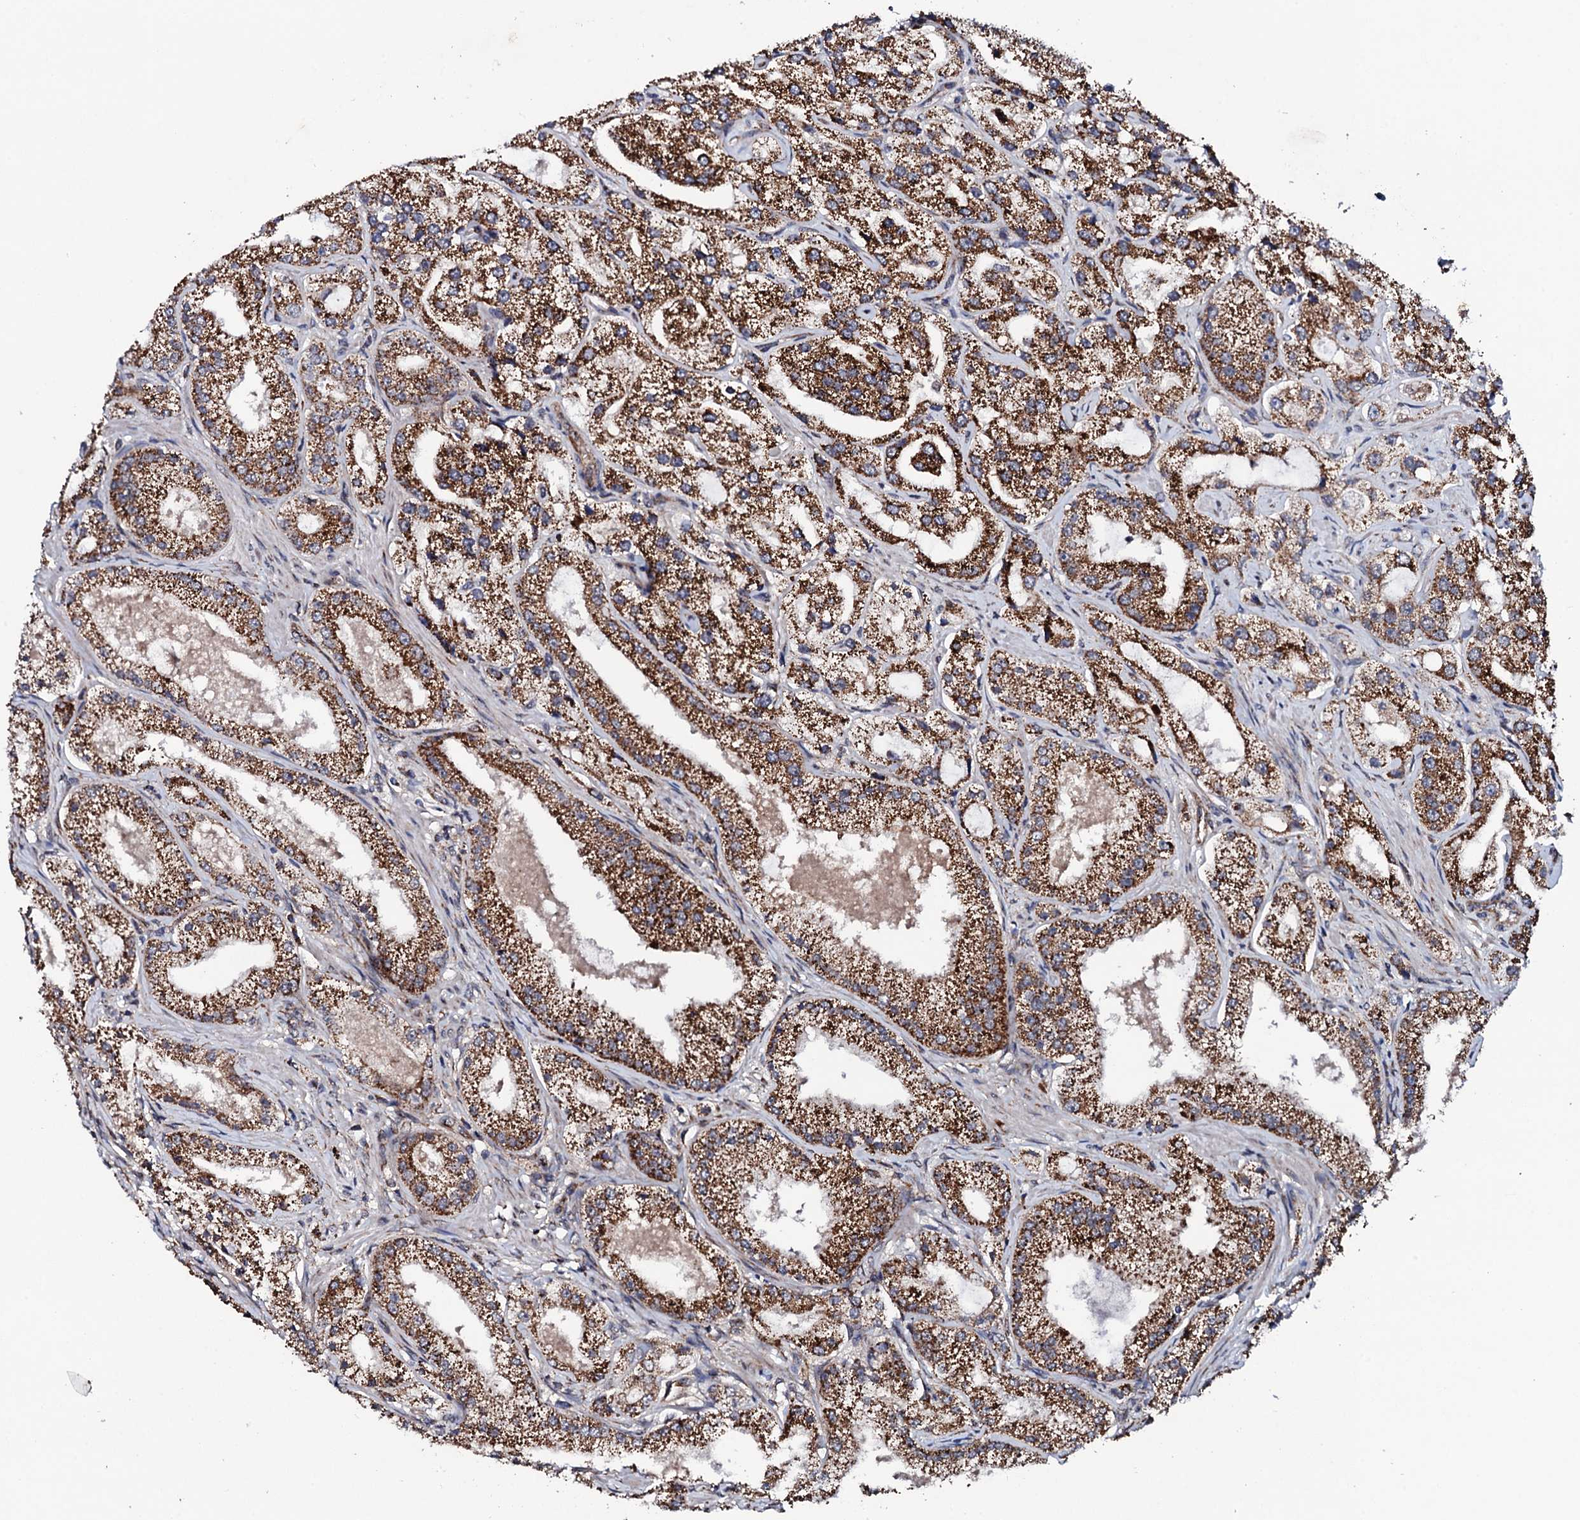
{"staining": {"intensity": "strong", "quantity": ">75%", "location": "cytoplasmic/membranous"}, "tissue": "prostate cancer", "cell_type": "Tumor cells", "image_type": "cancer", "snomed": [{"axis": "morphology", "description": "Adenocarcinoma, Low grade"}, {"axis": "topography", "description": "Prostate"}], "caption": "Immunohistochemical staining of prostate cancer demonstrates high levels of strong cytoplasmic/membranous staining in about >75% of tumor cells.", "gene": "MTIF3", "patient": {"sex": "male", "age": 69}}